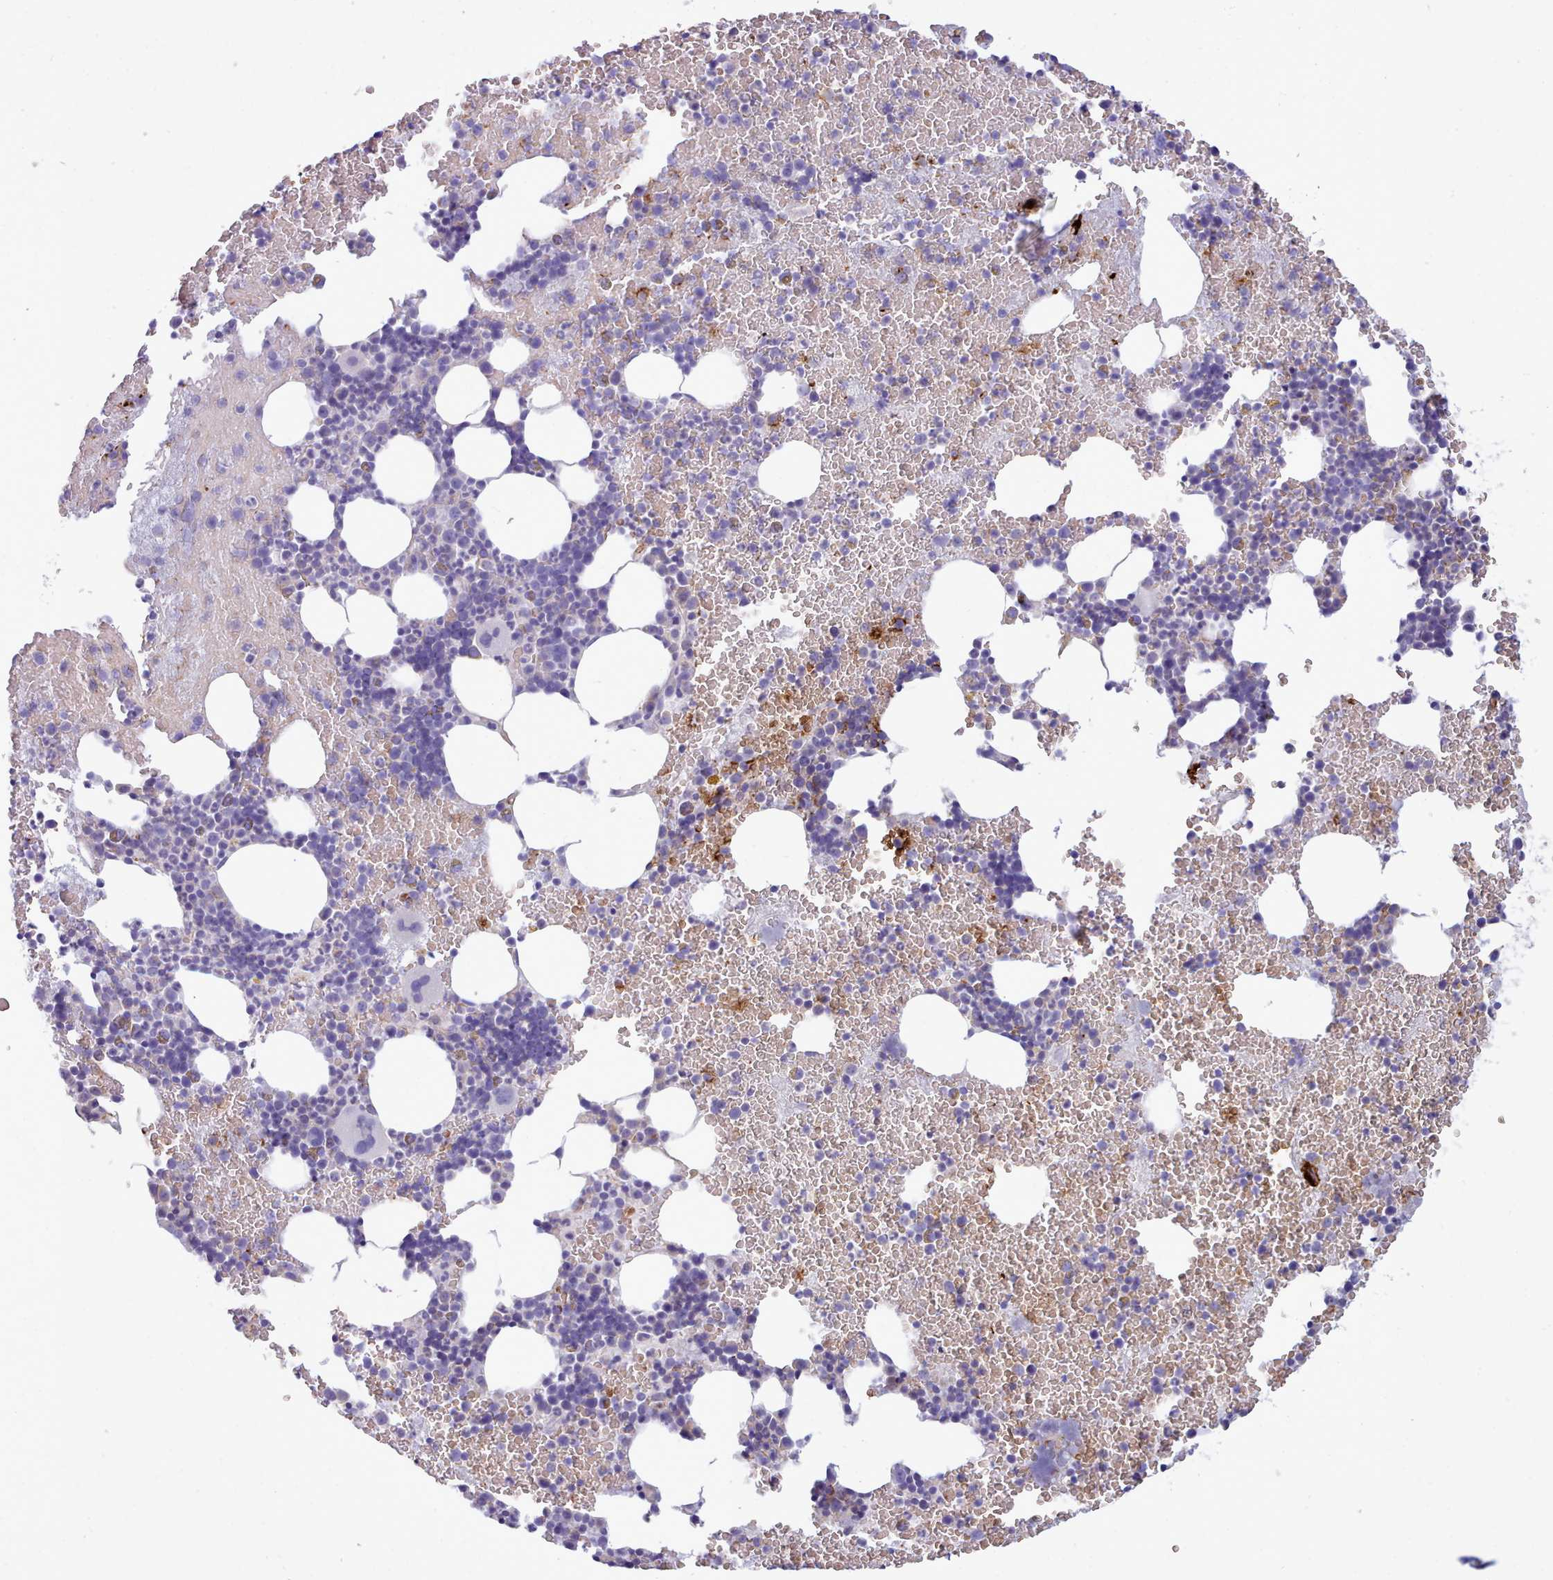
{"staining": {"intensity": "strong", "quantity": "<25%", "location": "cytoplasmic/membranous"}, "tissue": "bone marrow", "cell_type": "Hematopoietic cells", "image_type": "normal", "snomed": [{"axis": "morphology", "description": "Normal tissue, NOS"}, {"axis": "topography", "description": "Bone marrow"}], "caption": "A medium amount of strong cytoplasmic/membranous positivity is seen in approximately <25% of hematopoietic cells in unremarkable bone marrow. The protein of interest is stained brown, and the nuclei are stained in blue (DAB IHC with brightfield microscopy, high magnification).", "gene": "NKX1", "patient": {"sex": "male", "age": 26}}